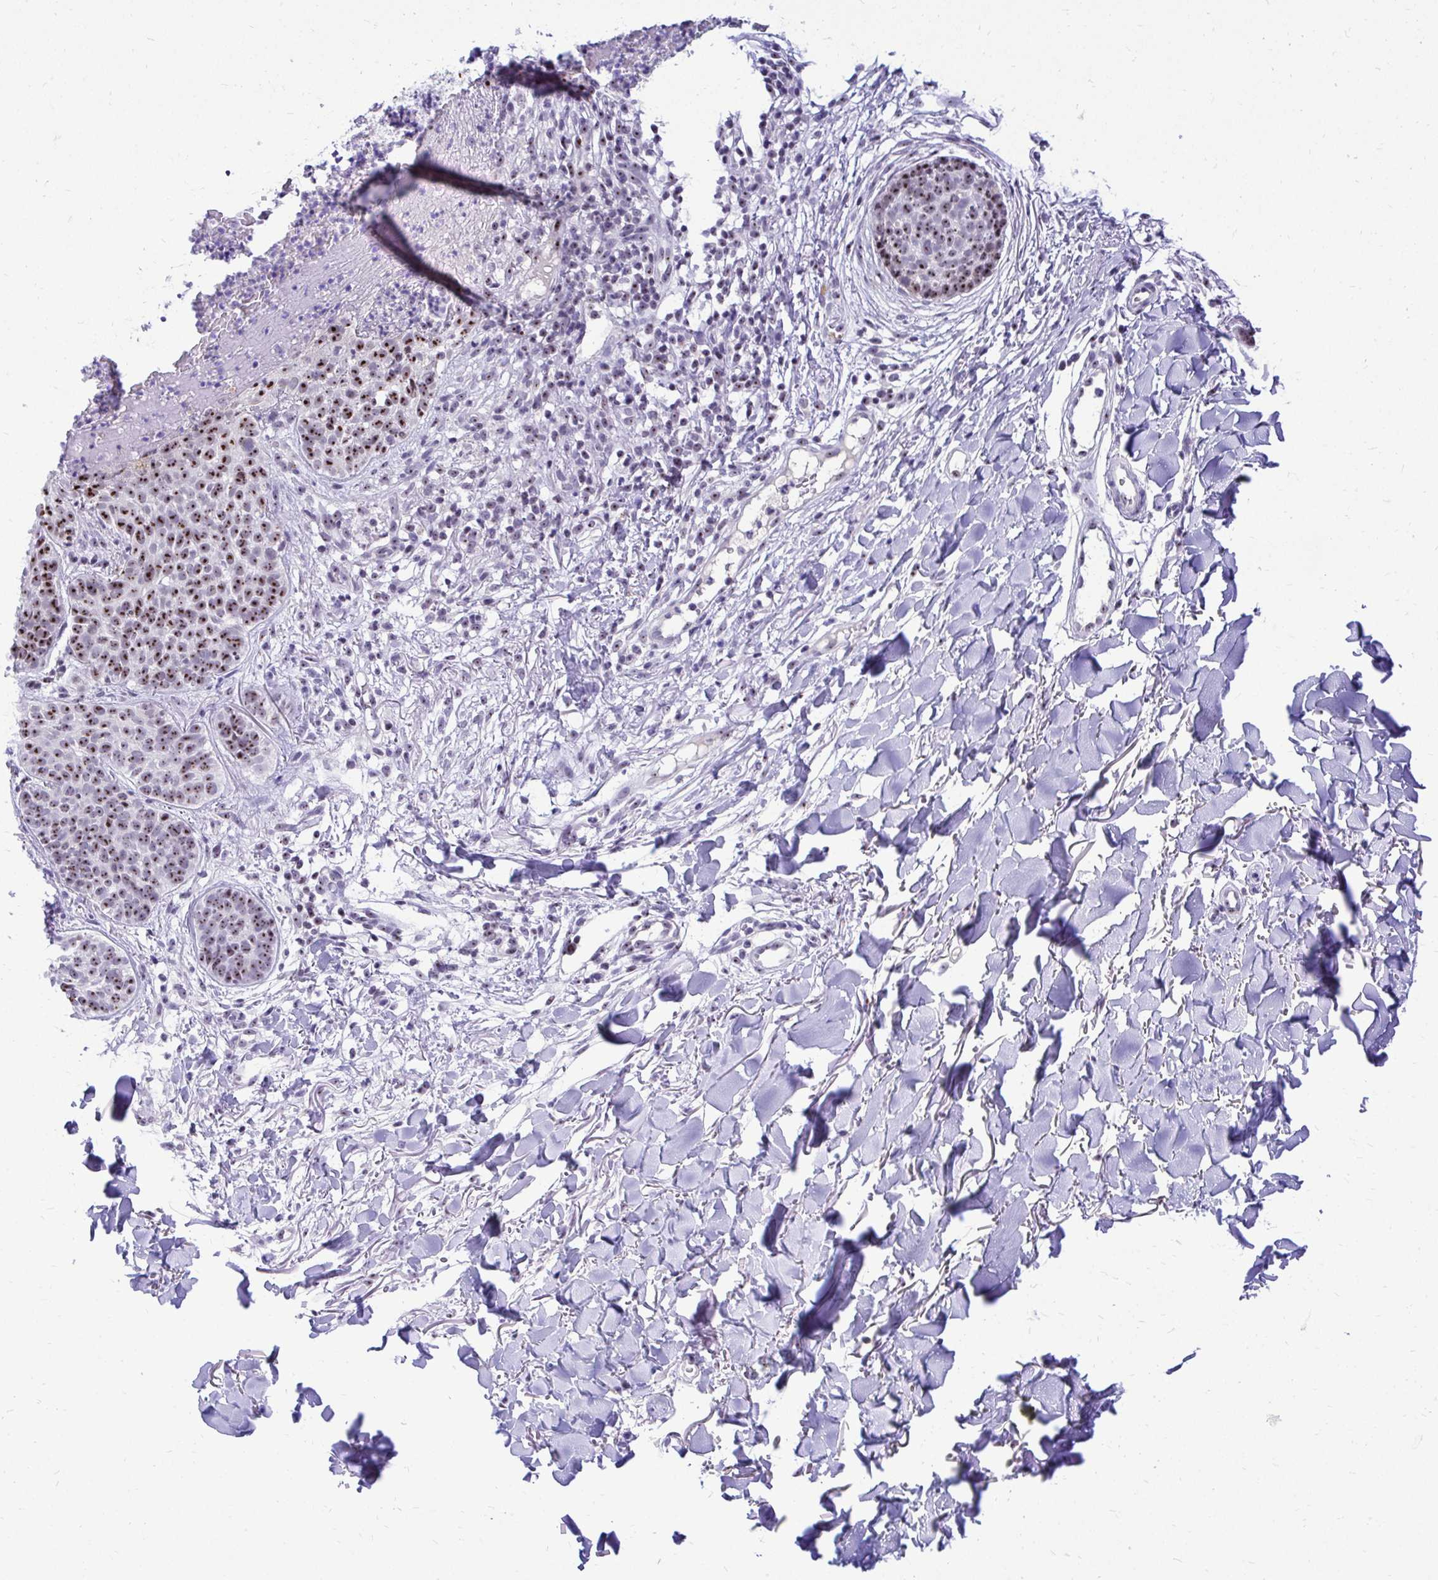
{"staining": {"intensity": "moderate", "quantity": ">75%", "location": "nuclear"}, "tissue": "skin cancer", "cell_type": "Tumor cells", "image_type": "cancer", "snomed": [{"axis": "morphology", "description": "Basal cell carcinoma"}, {"axis": "topography", "description": "Skin"}, {"axis": "topography", "description": "Skin of neck"}, {"axis": "topography", "description": "Skin of shoulder"}, {"axis": "topography", "description": "Skin of back"}], "caption": "Human basal cell carcinoma (skin) stained with a protein marker reveals moderate staining in tumor cells.", "gene": "NIFK", "patient": {"sex": "male", "age": 80}}